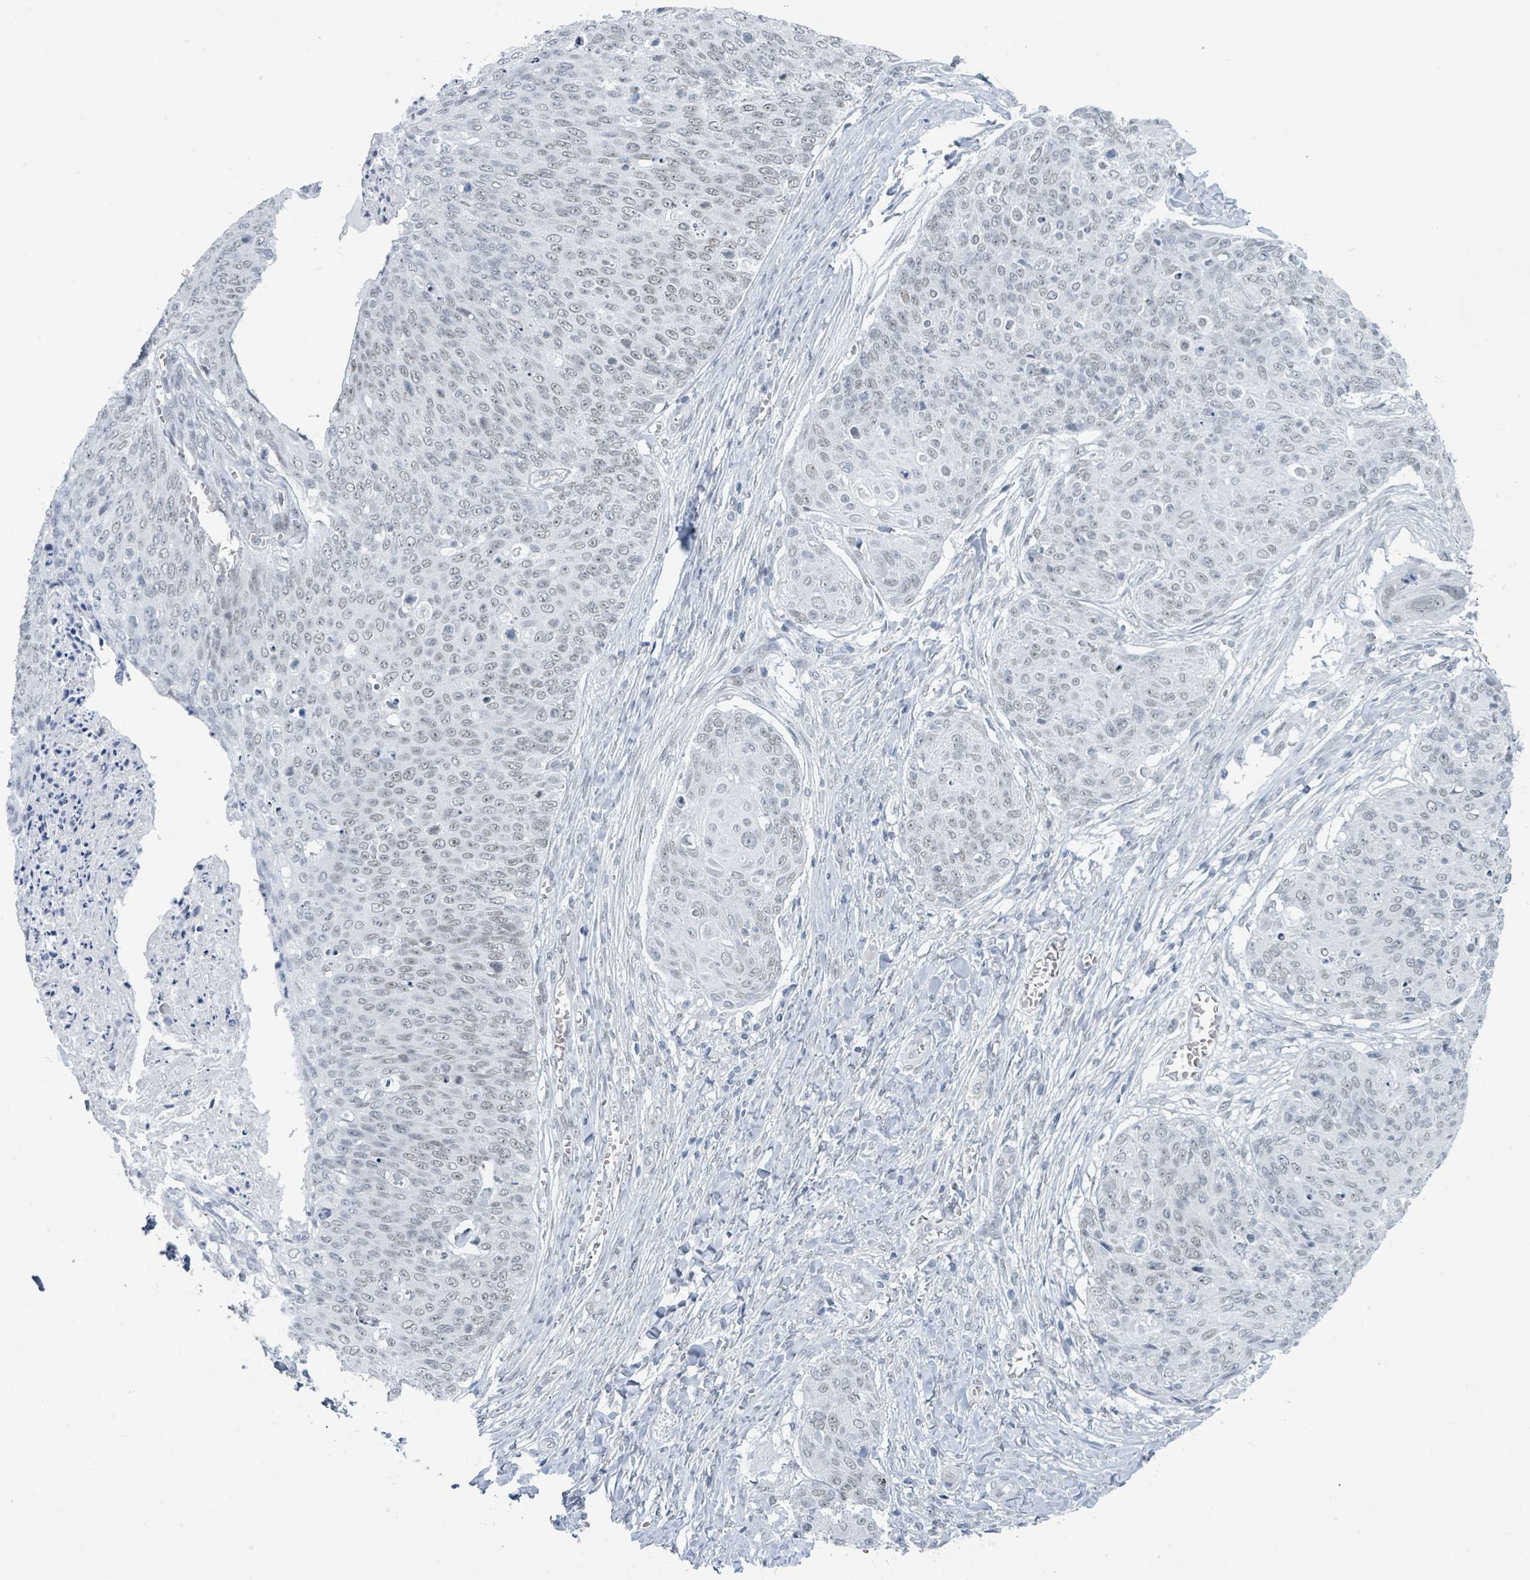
{"staining": {"intensity": "weak", "quantity": "25%-75%", "location": "nuclear"}, "tissue": "skin cancer", "cell_type": "Tumor cells", "image_type": "cancer", "snomed": [{"axis": "morphology", "description": "Squamous cell carcinoma, NOS"}, {"axis": "topography", "description": "Skin"}, {"axis": "topography", "description": "Vulva"}], "caption": "Immunohistochemistry photomicrograph of skin cancer stained for a protein (brown), which demonstrates low levels of weak nuclear staining in approximately 25%-75% of tumor cells.", "gene": "EHMT2", "patient": {"sex": "female", "age": 85}}